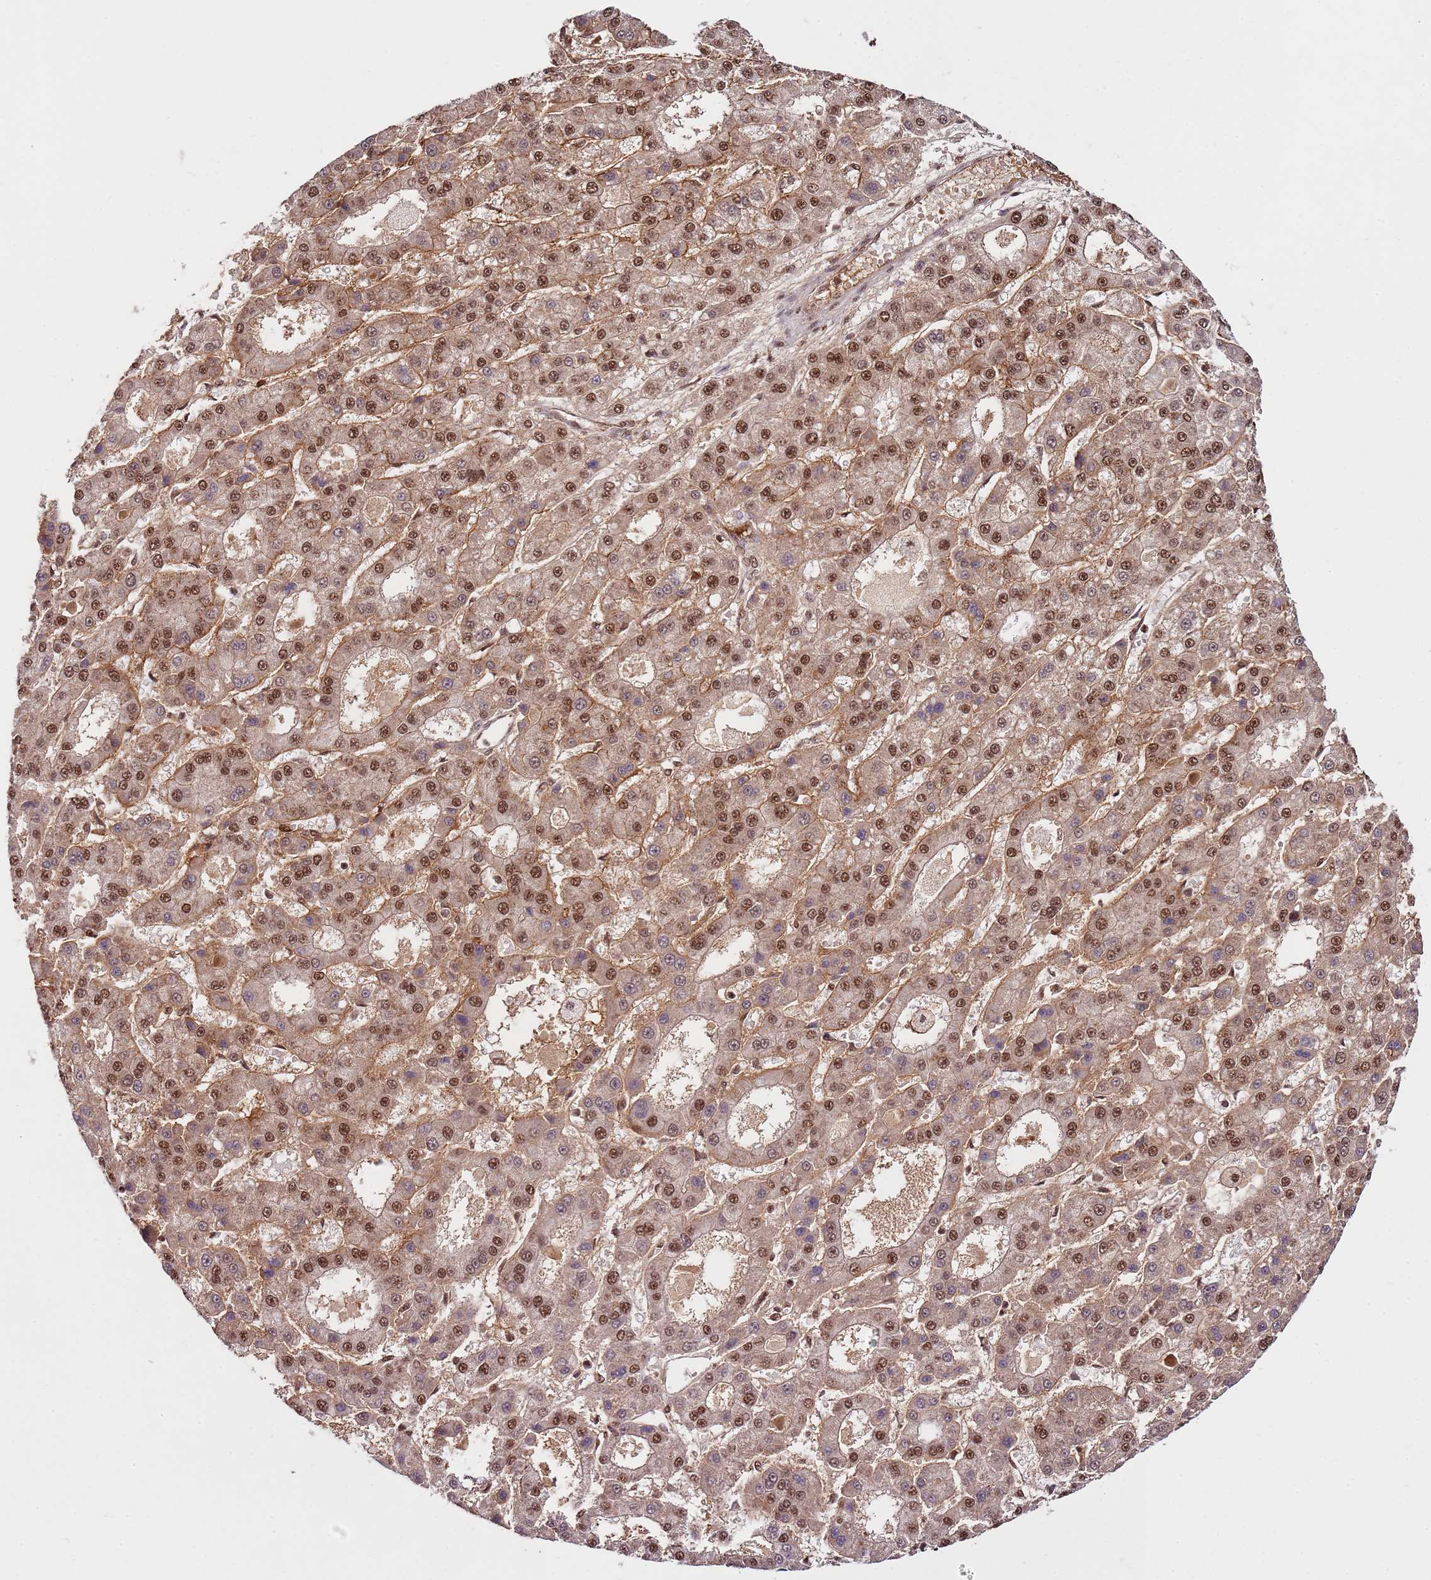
{"staining": {"intensity": "moderate", "quantity": ">75%", "location": "nuclear"}, "tissue": "liver cancer", "cell_type": "Tumor cells", "image_type": "cancer", "snomed": [{"axis": "morphology", "description": "Carcinoma, Hepatocellular, NOS"}, {"axis": "topography", "description": "Liver"}], "caption": "An image of human liver cancer stained for a protein shows moderate nuclear brown staining in tumor cells.", "gene": "ZBTB12", "patient": {"sex": "male", "age": 70}}